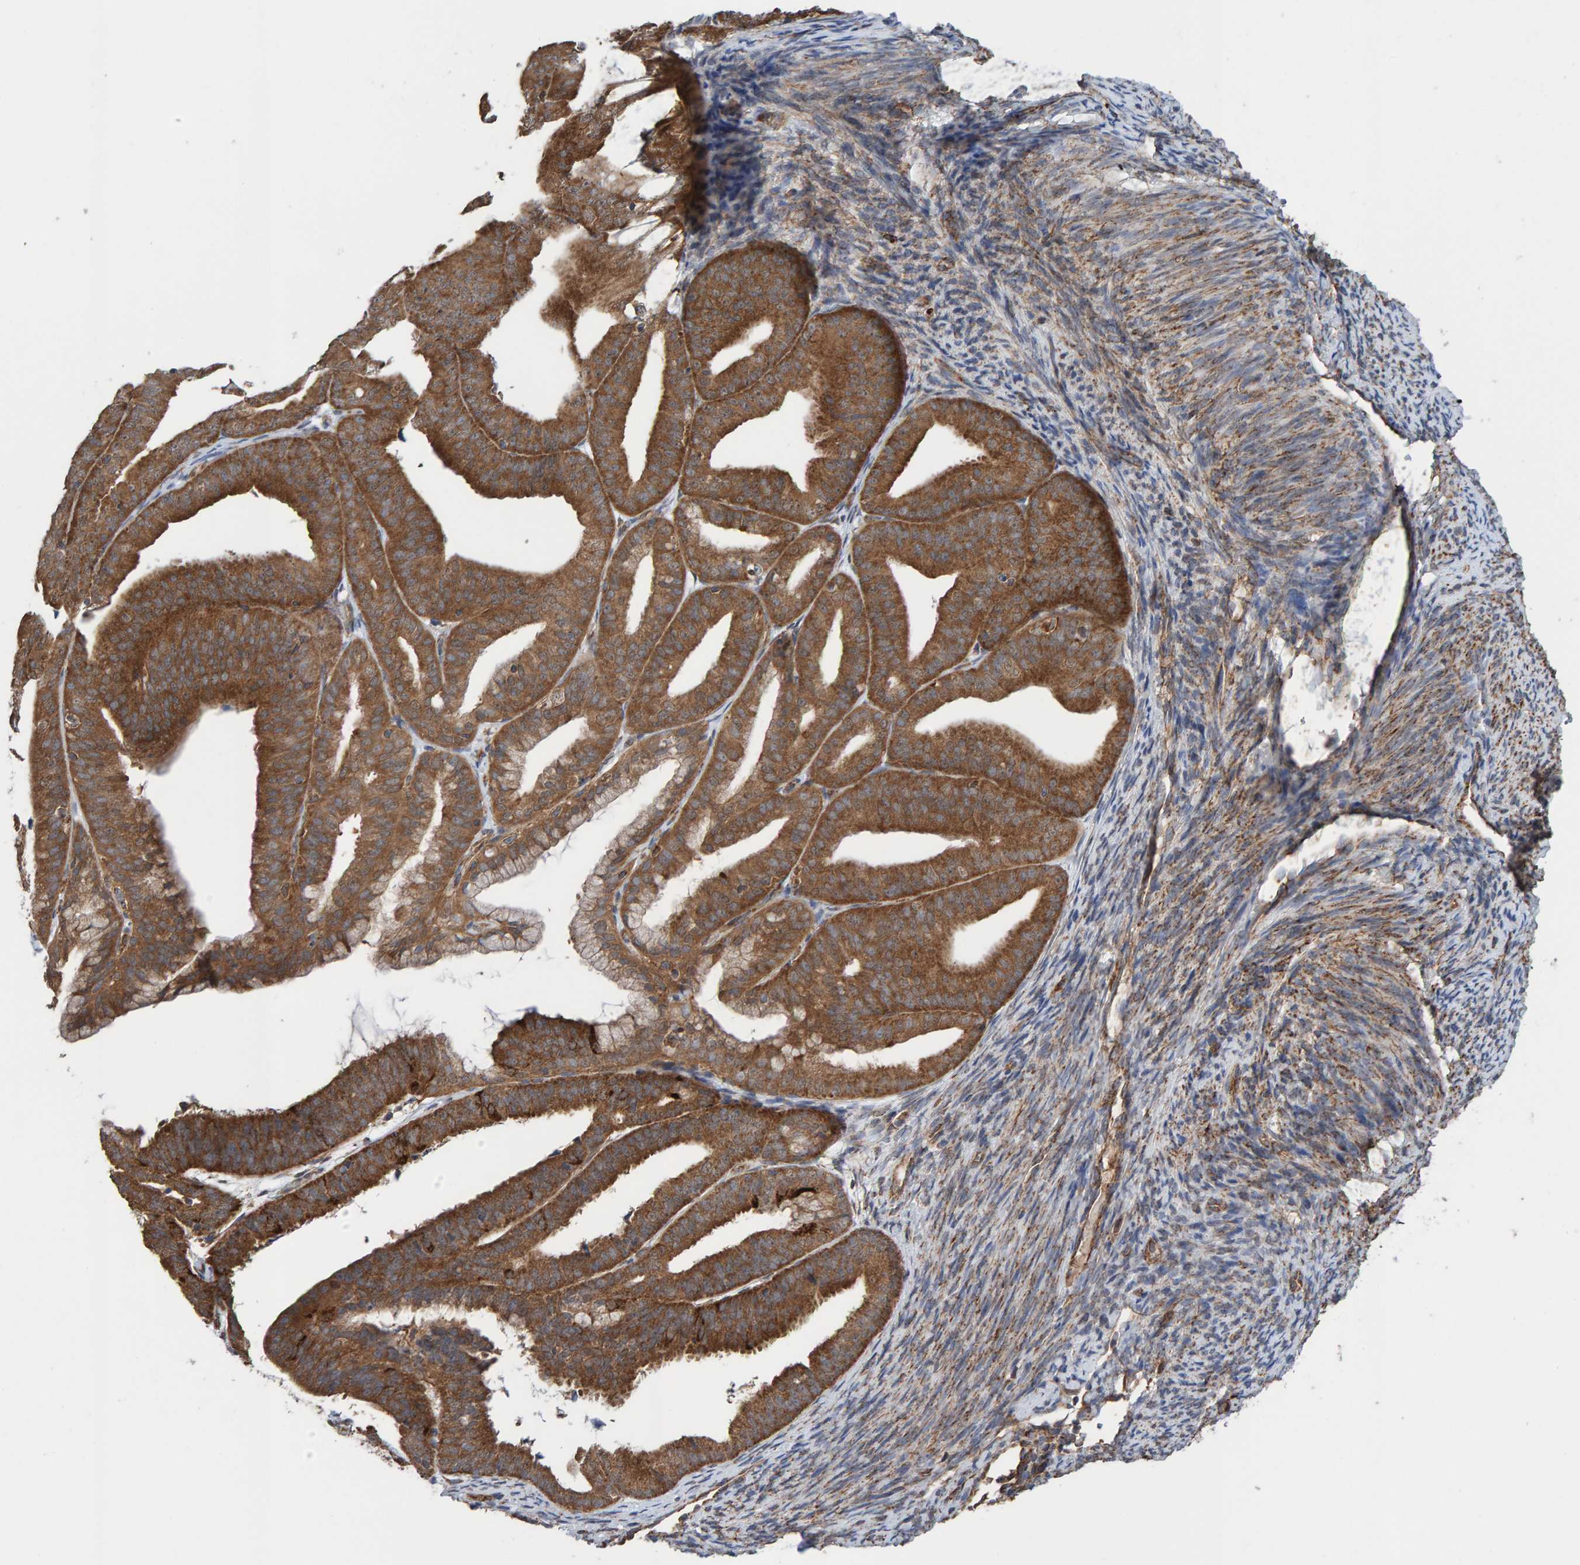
{"staining": {"intensity": "strong", "quantity": ">75%", "location": "cytoplasmic/membranous"}, "tissue": "endometrial cancer", "cell_type": "Tumor cells", "image_type": "cancer", "snomed": [{"axis": "morphology", "description": "Adenocarcinoma, NOS"}, {"axis": "topography", "description": "Endometrium"}], "caption": "Immunohistochemical staining of endometrial adenocarcinoma exhibits high levels of strong cytoplasmic/membranous protein expression in about >75% of tumor cells.", "gene": "LRSAM1", "patient": {"sex": "female", "age": 63}}